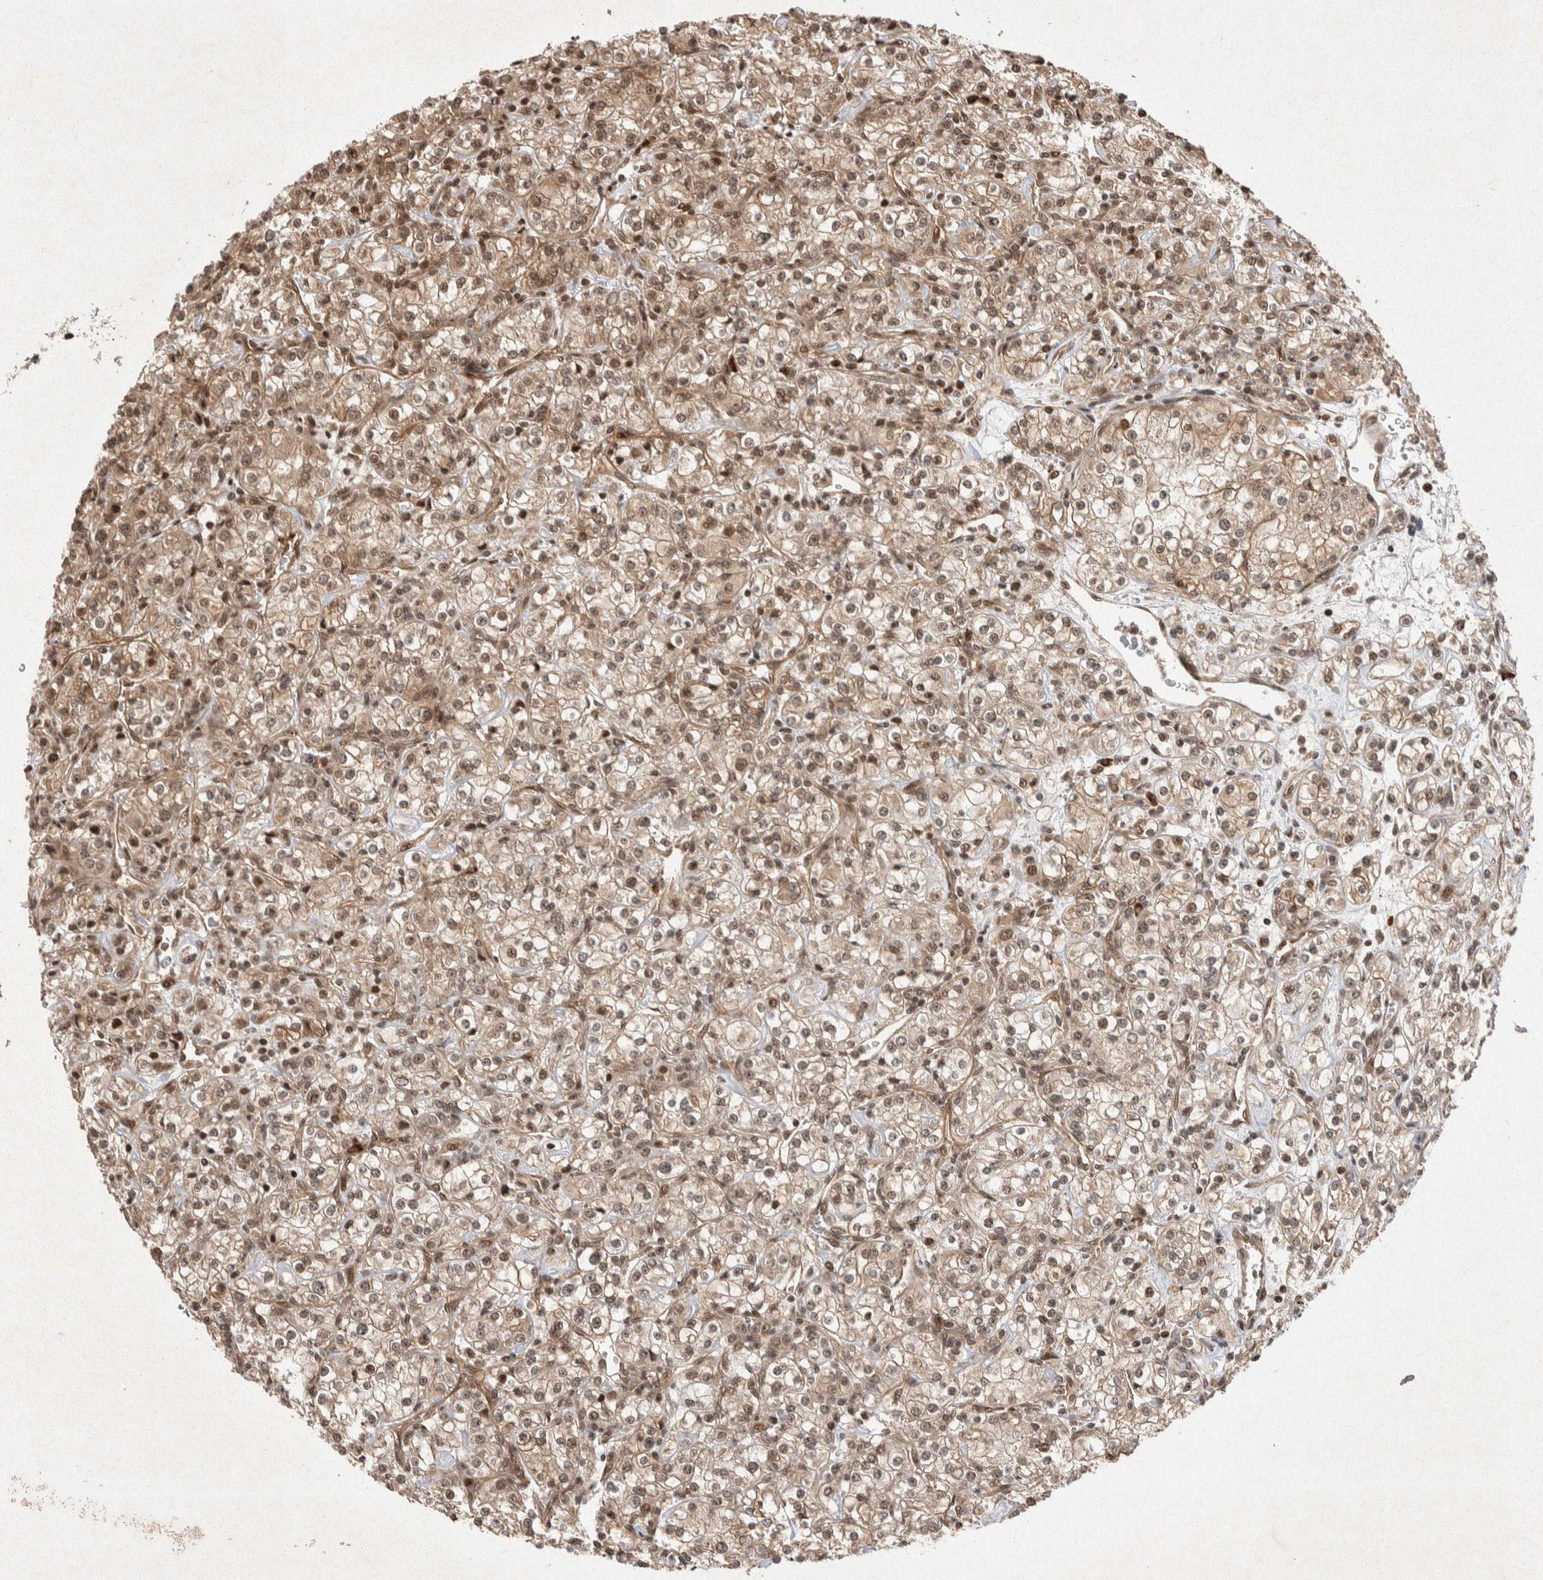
{"staining": {"intensity": "moderate", "quantity": ">75%", "location": "cytoplasmic/membranous,nuclear"}, "tissue": "renal cancer", "cell_type": "Tumor cells", "image_type": "cancer", "snomed": [{"axis": "morphology", "description": "Adenocarcinoma, NOS"}, {"axis": "topography", "description": "Kidney"}], "caption": "Adenocarcinoma (renal) was stained to show a protein in brown. There is medium levels of moderate cytoplasmic/membranous and nuclear expression in about >75% of tumor cells.", "gene": "TOR1B", "patient": {"sex": "male", "age": 77}}